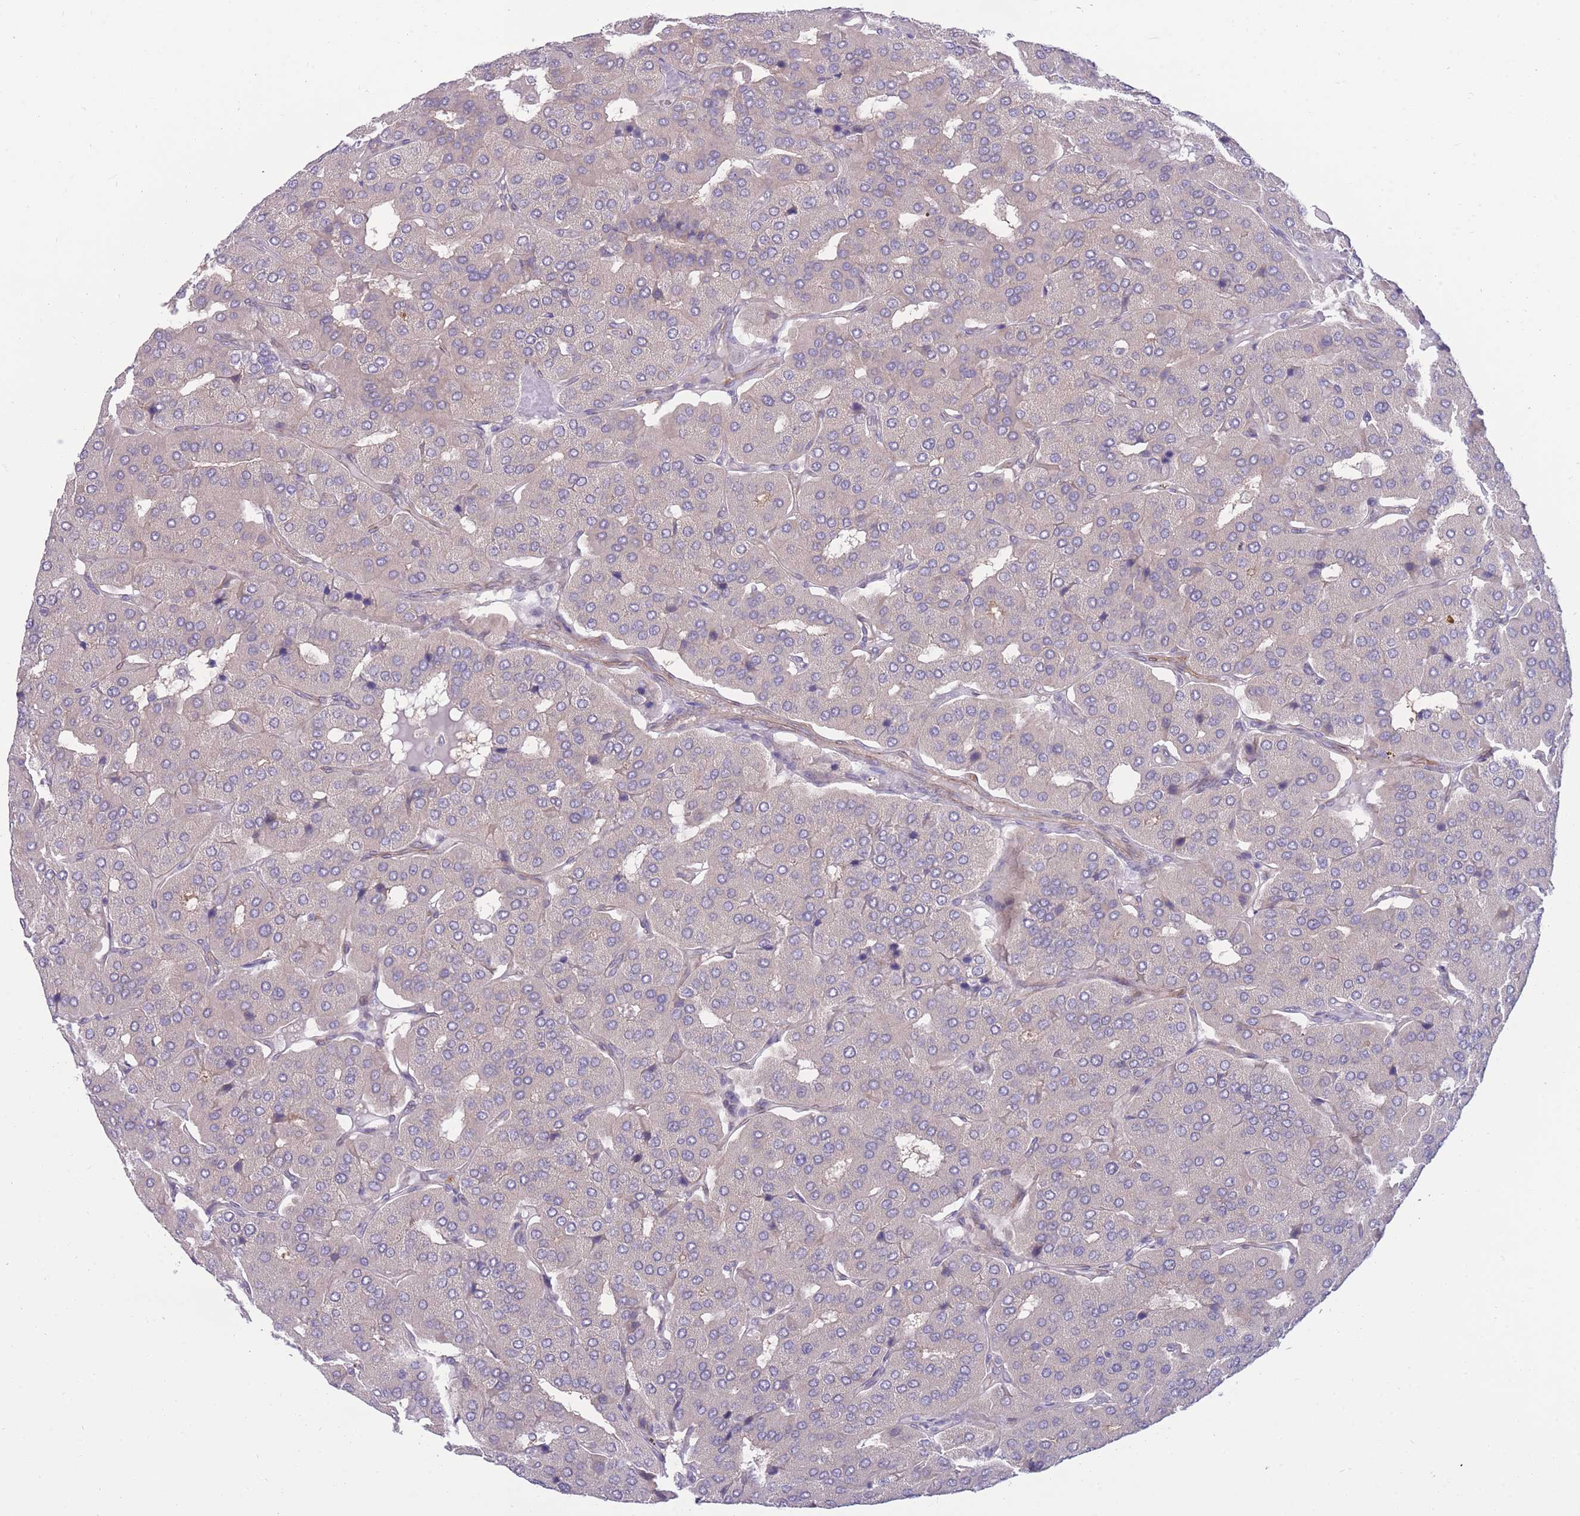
{"staining": {"intensity": "negative", "quantity": "none", "location": "none"}, "tissue": "parathyroid gland", "cell_type": "Glandular cells", "image_type": "normal", "snomed": [{"axis": "morphology", "description": "Normal tissue, NOS"}, {"axis": "morphology", "description": "Adenoma, NOS"}, {"axis": "topography", "description": "Parathyroid gland"}], "caption": "Human parathyroid gland stained for a protein using immunohistochemistry displays no staining in glandular cells.", "gene": "RGS11", "patient": {"sex": "female", "age": 86}}